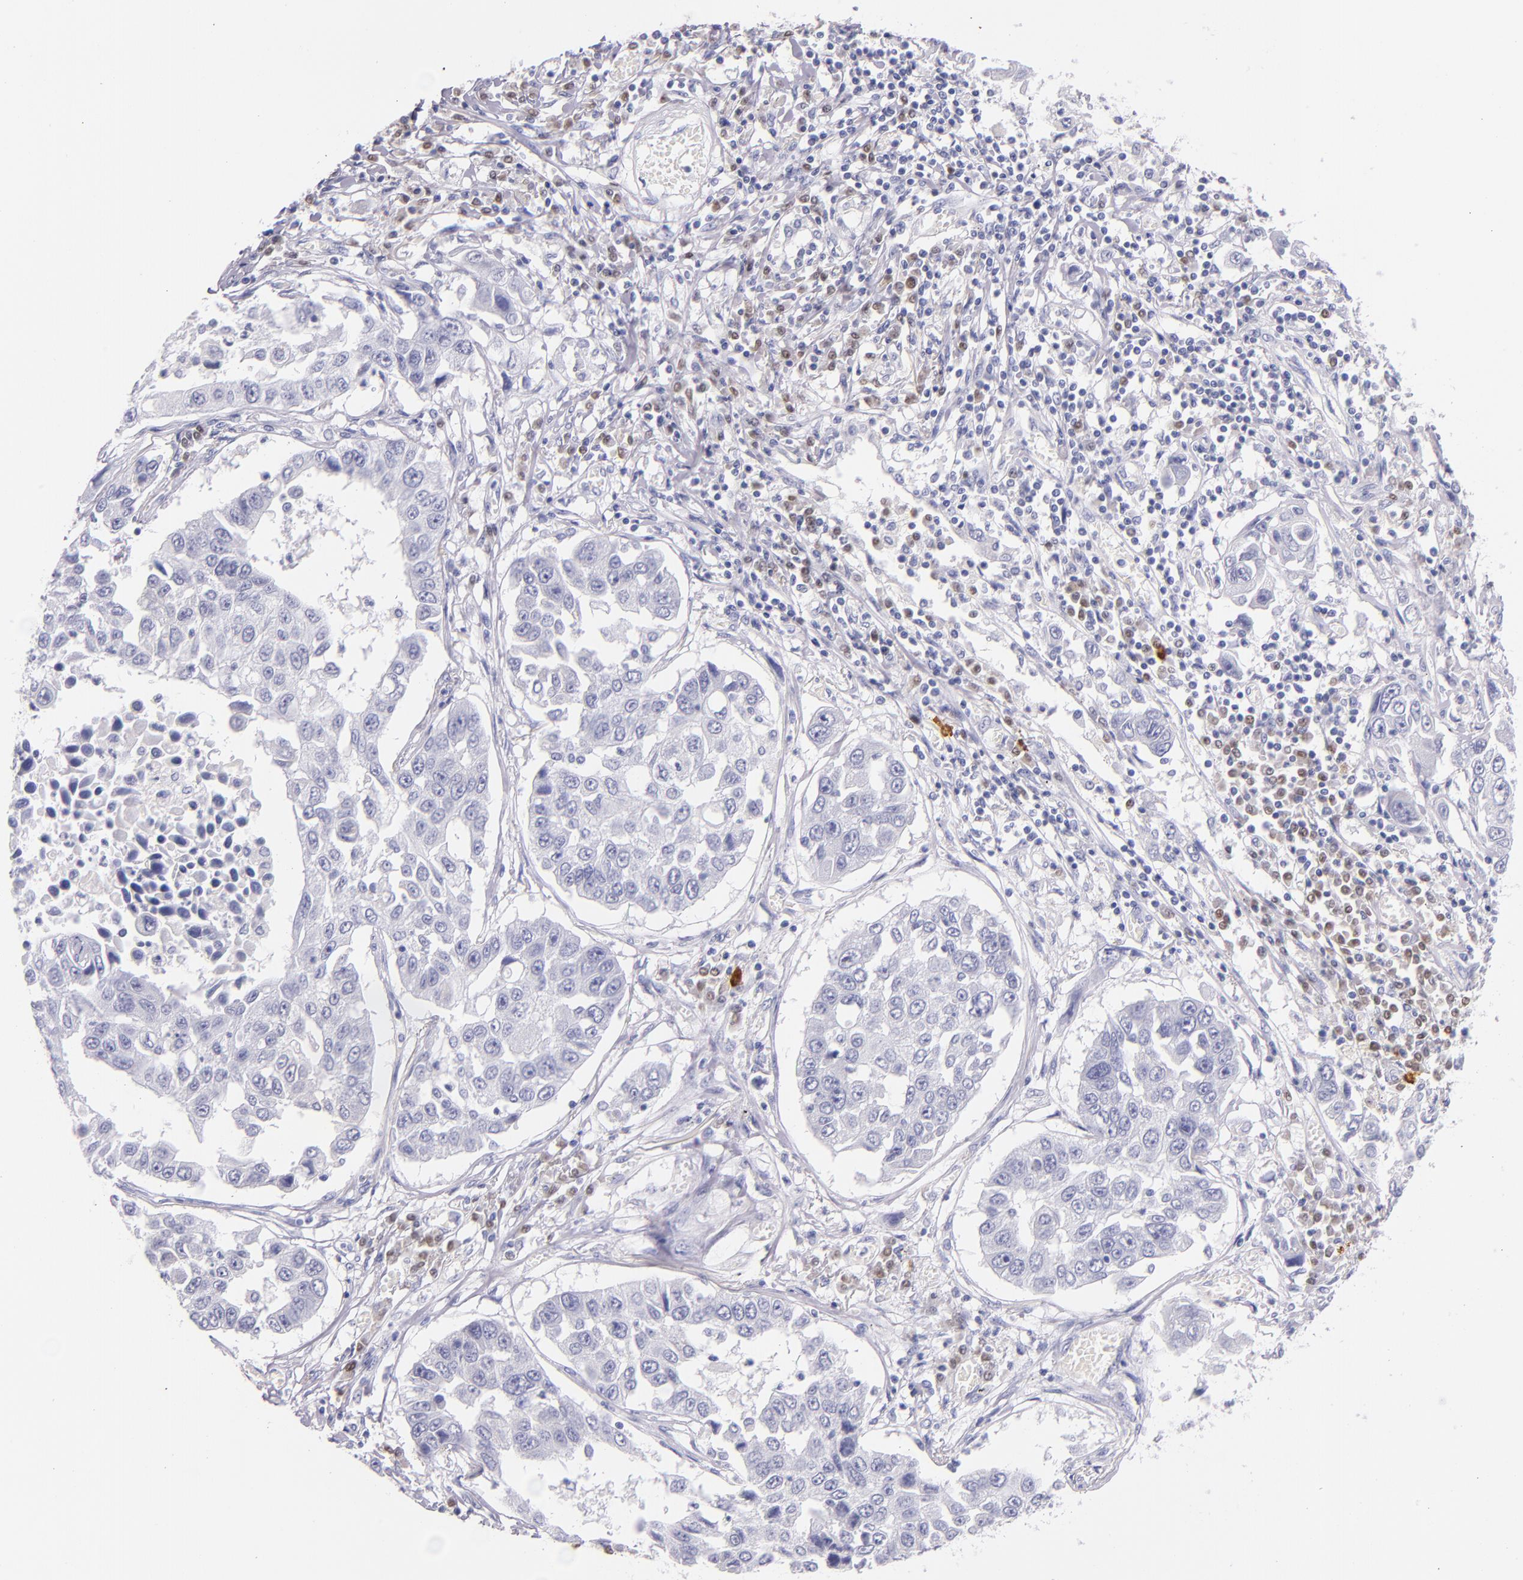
{"staining": {"intensity": "negative", "quantity": "none", "location": "none"}, "tissue": "lung cancer", "cell_type": "Tumor cells", "image_type": "cancer", "snomed": [{"axis": "morphology", "description": "Squamous cell carcinoma, NOS"}, {"axis": "topography", "description": "Lung"}], "caption": "The histopathology image demonstrates no significant positivity in tumor cells of lung cancer.", "gene": "IRF4", "patient": {"sex": "male", "age": 71}}